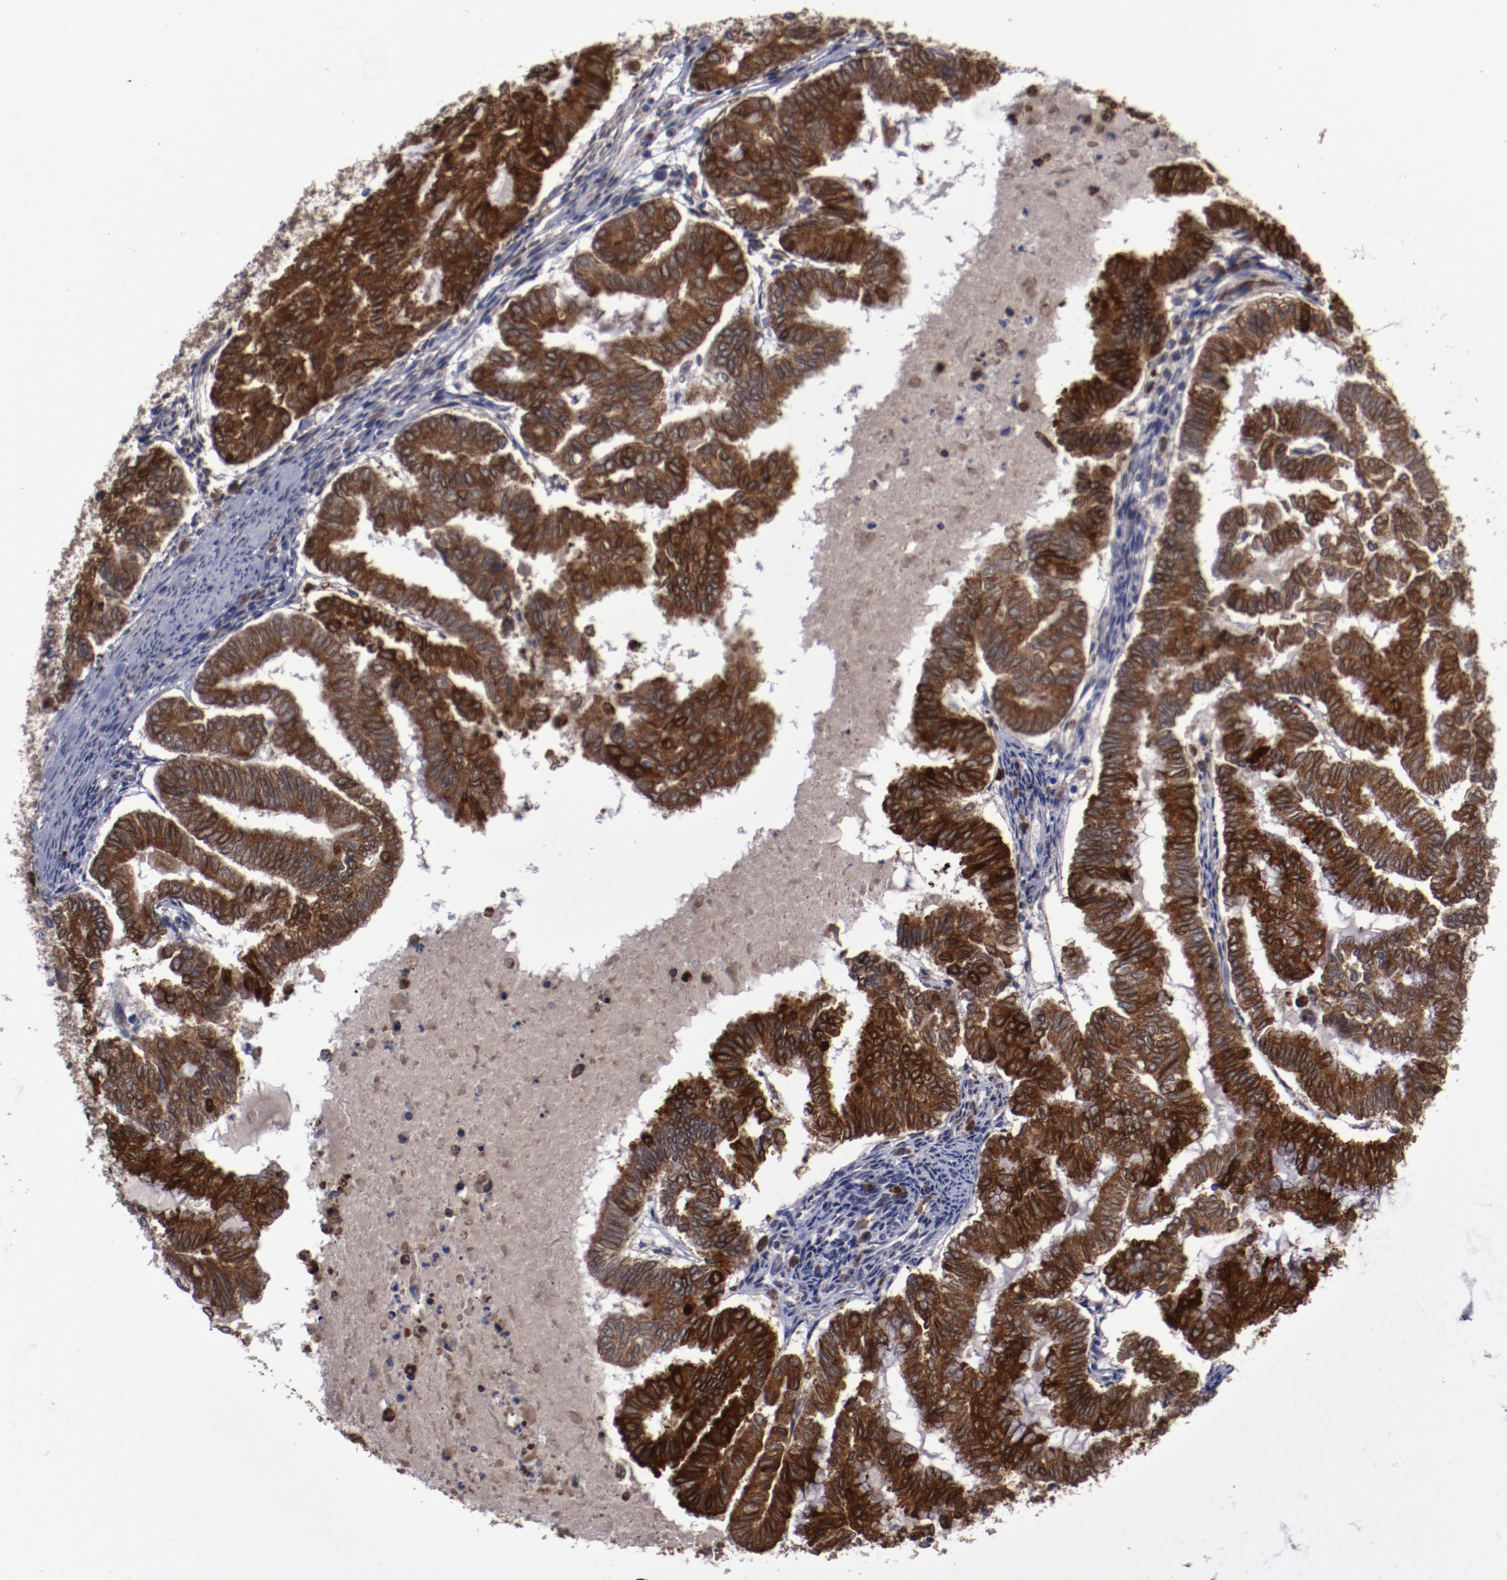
{"staining": {"intensity": "strong", "quantity": ">75%", "location": "cytoplasmic/membranous"}, "tissue": "endometrial cancer", "cell_type": "Tumor cells", "image_type": "cancer", "snomed": [{"axis": "morphology", "description": "Adenocarcinoma, NOS"}, {"axis": "topography", "description": "Endometrium"}], "caption": "The image exhibits a brown stain indicating the presence of a protein in the cytoplasmic/membranous of tumor cells in endometrial adenocarcinoma.", "gene": "IL12A", "patient": {"sex": "female", "age": 79}}